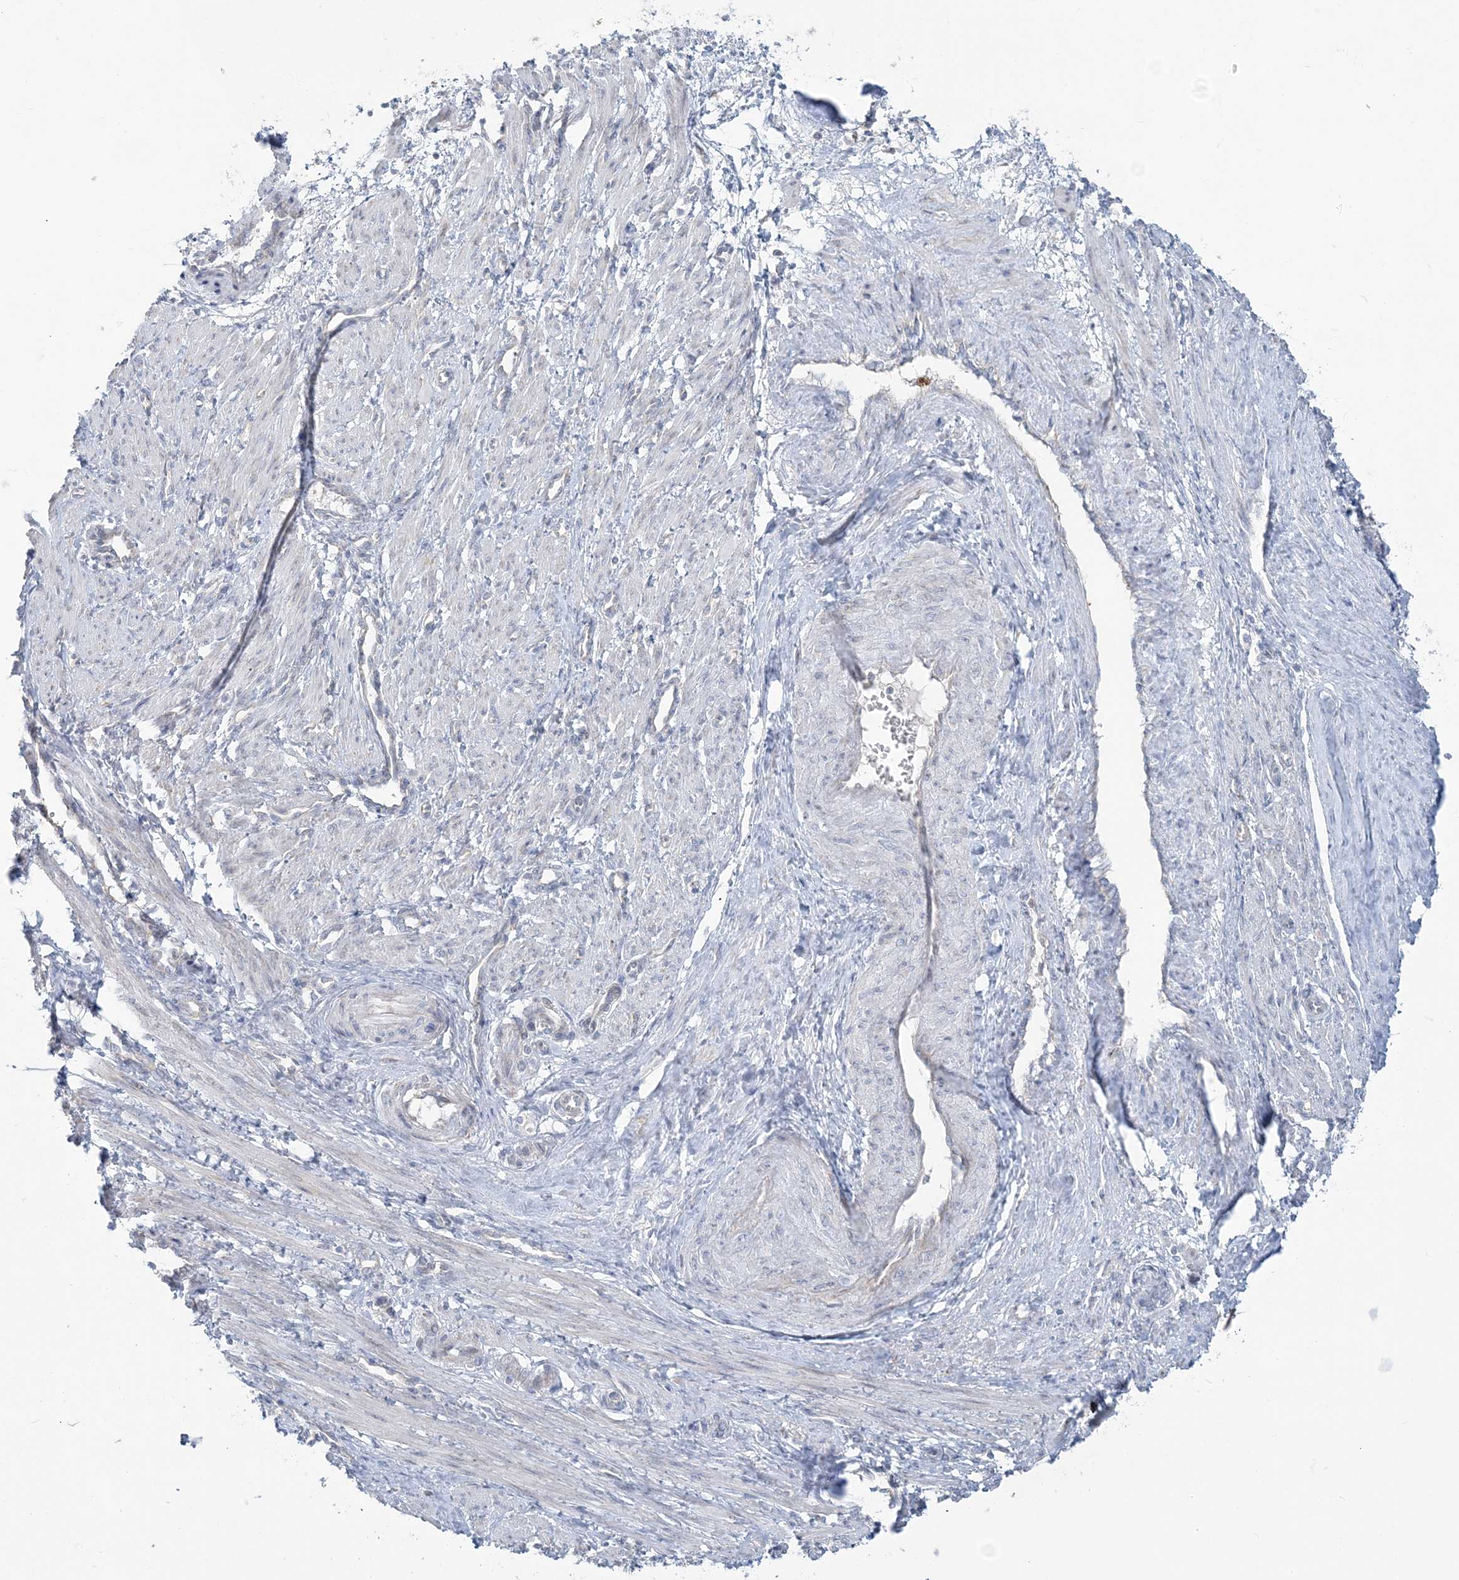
{"staining": {"intensity": "negative", "quantity": "none", "location": "none"}, "tissue": "smooth muscle", "cell_type": "Smooth muscle cells", "image_type": "normal", "snomed": [{"axis": "morphology", "description": "Normal tissue, NOS"}, {"axis": "topography", "description": "Endometrium"}], "caption": "An IHC image of benign smooth muscle is shown. There is no staining in smooth muscle cells of smooth muscle.", "gene": "CCNJ", "patient": {"sex": "female", "age": 33}}